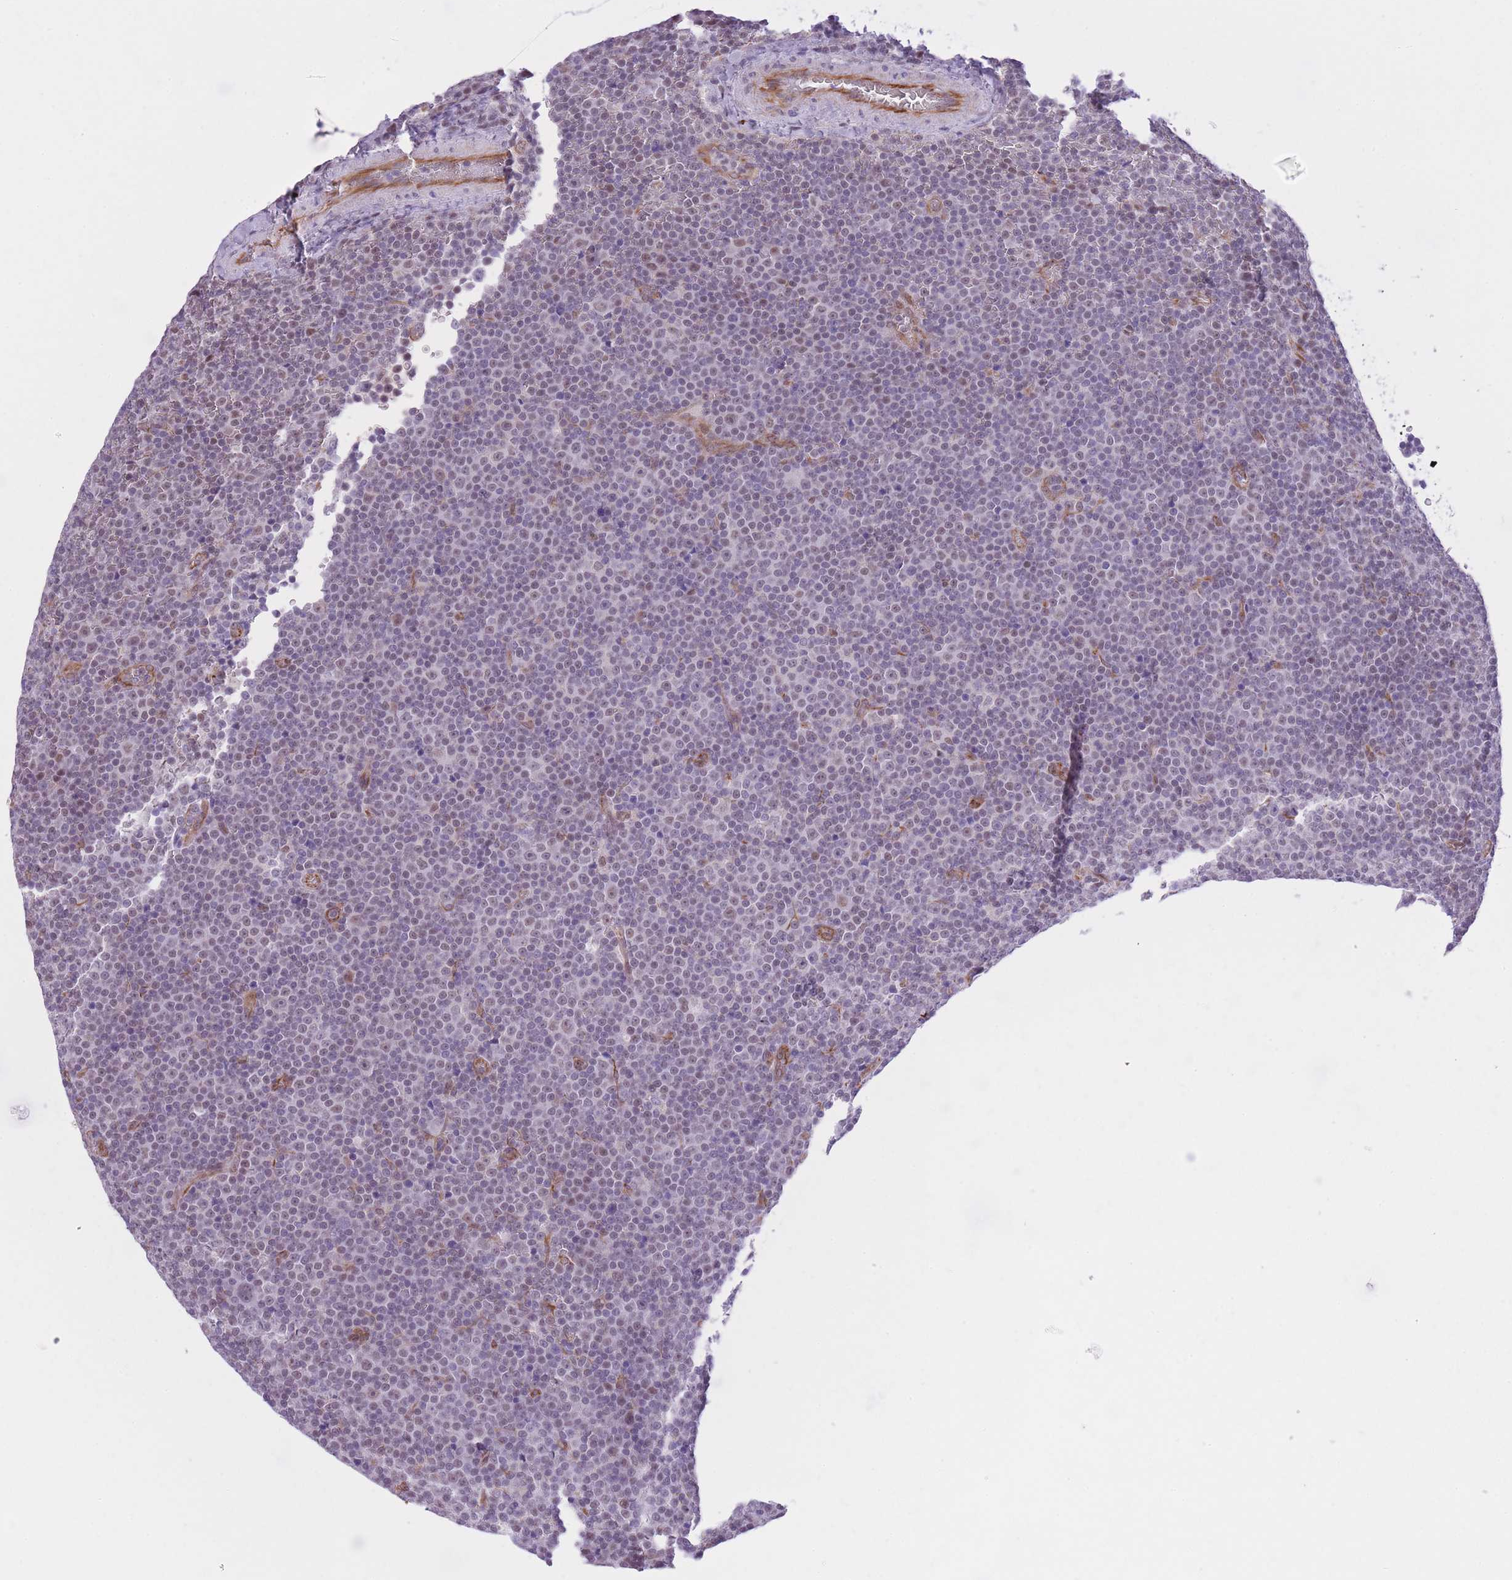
{"staining": {"intensity": "weak", "quantity": "25%-75%", "location": "nuclear"}, "tissue": "lymphoma", "cell_type": "Tumor cells", "image_type": "cancer", "snomed": [{"axis": "morphology", "description": "Malignant lymphoma, non-Hodgkin's type, Low grade"}, {"axis": "topography", "description": "Lymph node"}], "caption": "The immunohistochemical stain highlights weak nuclear positivity in tumor cells of lymphoma tissue.", "gene": "MEIOSIN", "patient": {"sex": "female", "age": 67}}